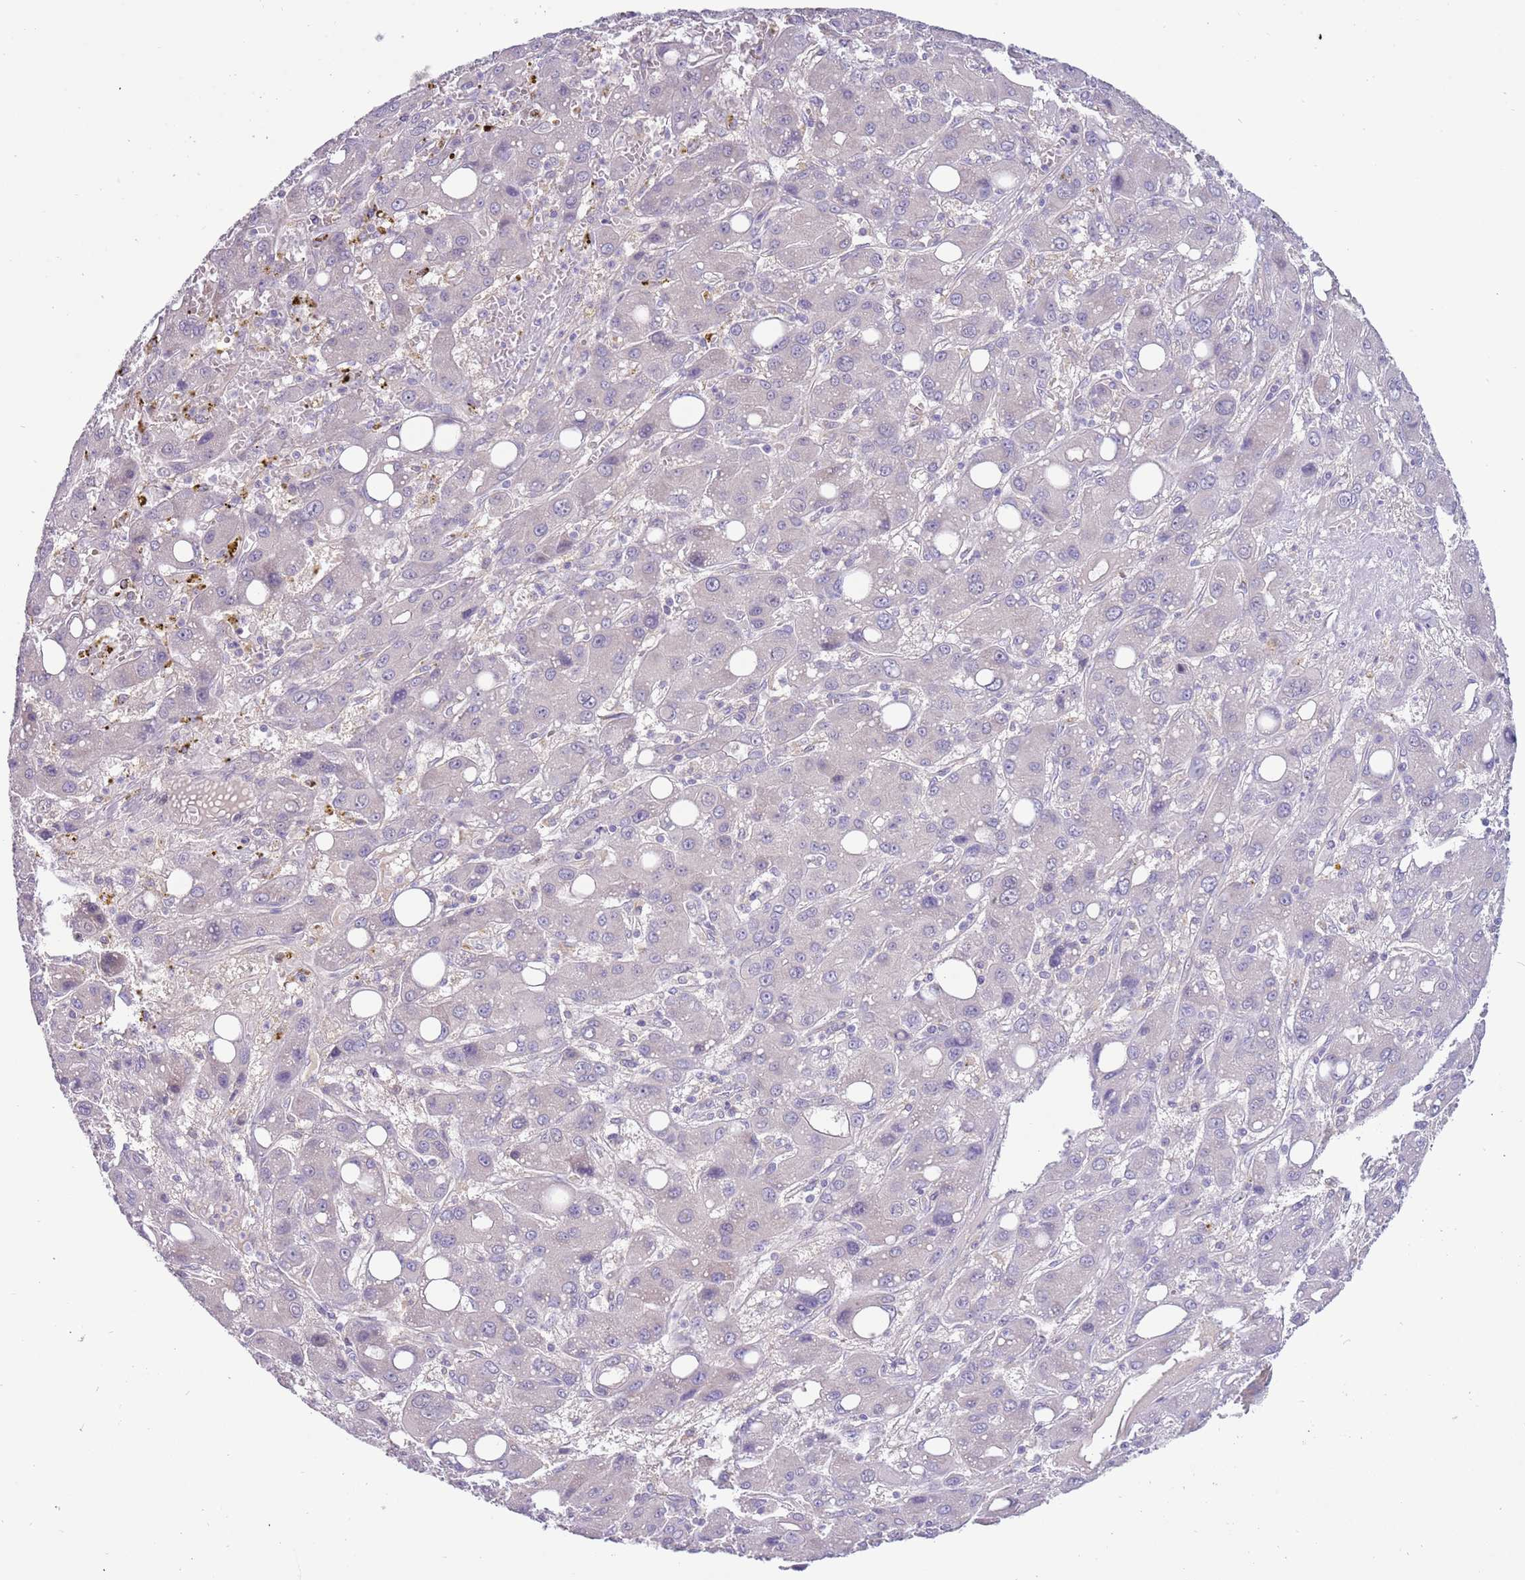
{"staining": {"intensity": "negative", "quantity": "none", "location": "none"}, "tissue": "liver cancer", "cell_type": "Tumor cells", "image_type": "cancer", "snomed": [{"axis": "morphology", "description": "Carcinoma, Hepatocellular, NOS"}, {"axis": "topography", "description": "Liver"}], "caption": "DAB immunohistochemical staining of hepatocellular carcinoma (liver) exhibits no significant staining in tumor cells.", "gene": "CABYR", "patient": {"sex": "male", "age": 55}}